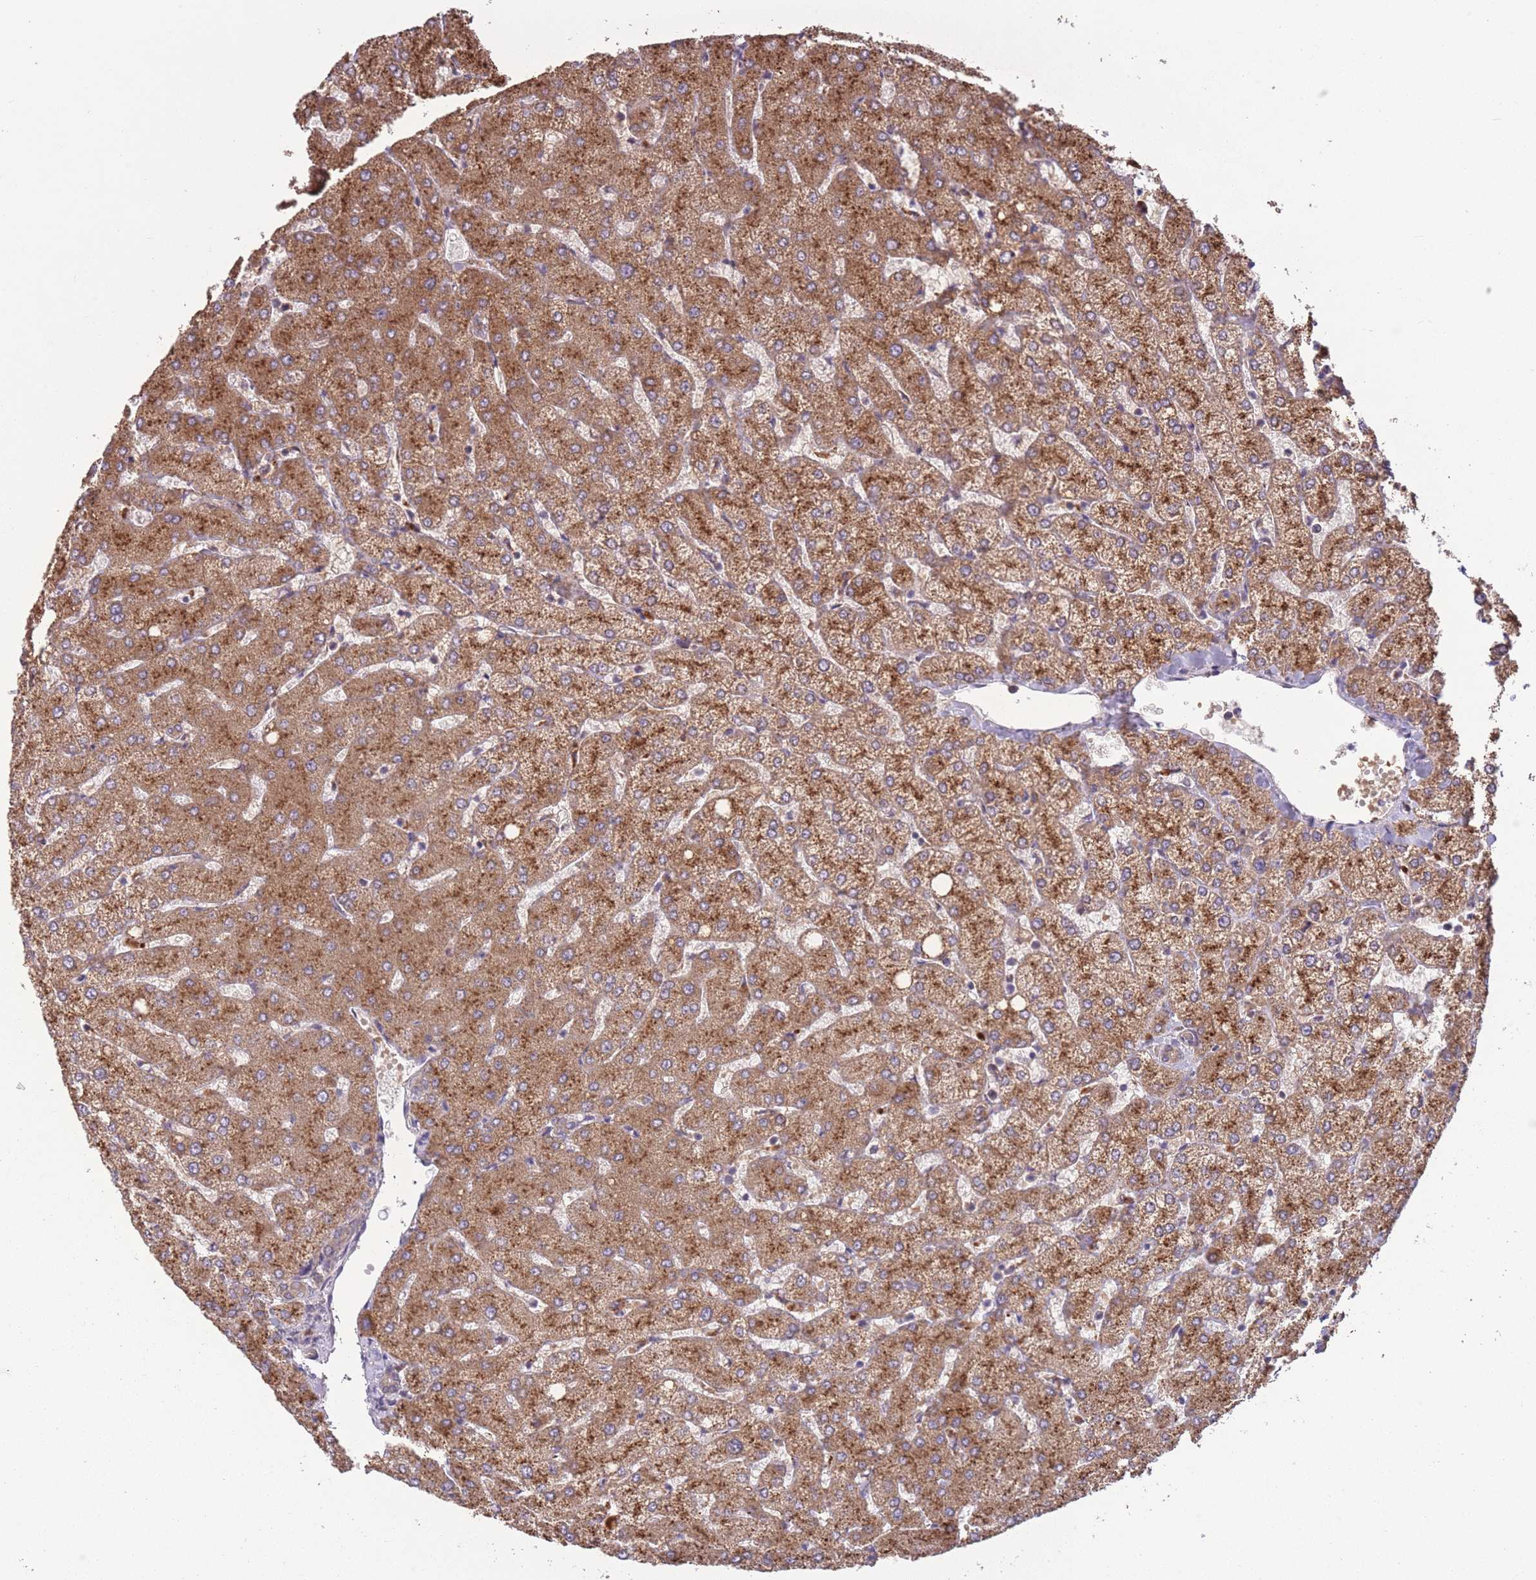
{"staining": {"intensity": "weak", "quantity": ">75%", "location": "cytoplasmic/membranous"}, "tissue": "liver", "cell_type": "Cholangiocytes", "image_type": "normal", "snomed": [{"axis": "morphology", "description": "Normal tissue, NOS"}, {"axis": "topography", "description": "Liver"}], "caption": "Liver stained with DAB IHC exhibits low levels of weak cytoplasmic/membranous staining in approximately >75% of cholangiocytes.", "gene": "POLR3F", "patient": {"sex": "female", "age": 54}}